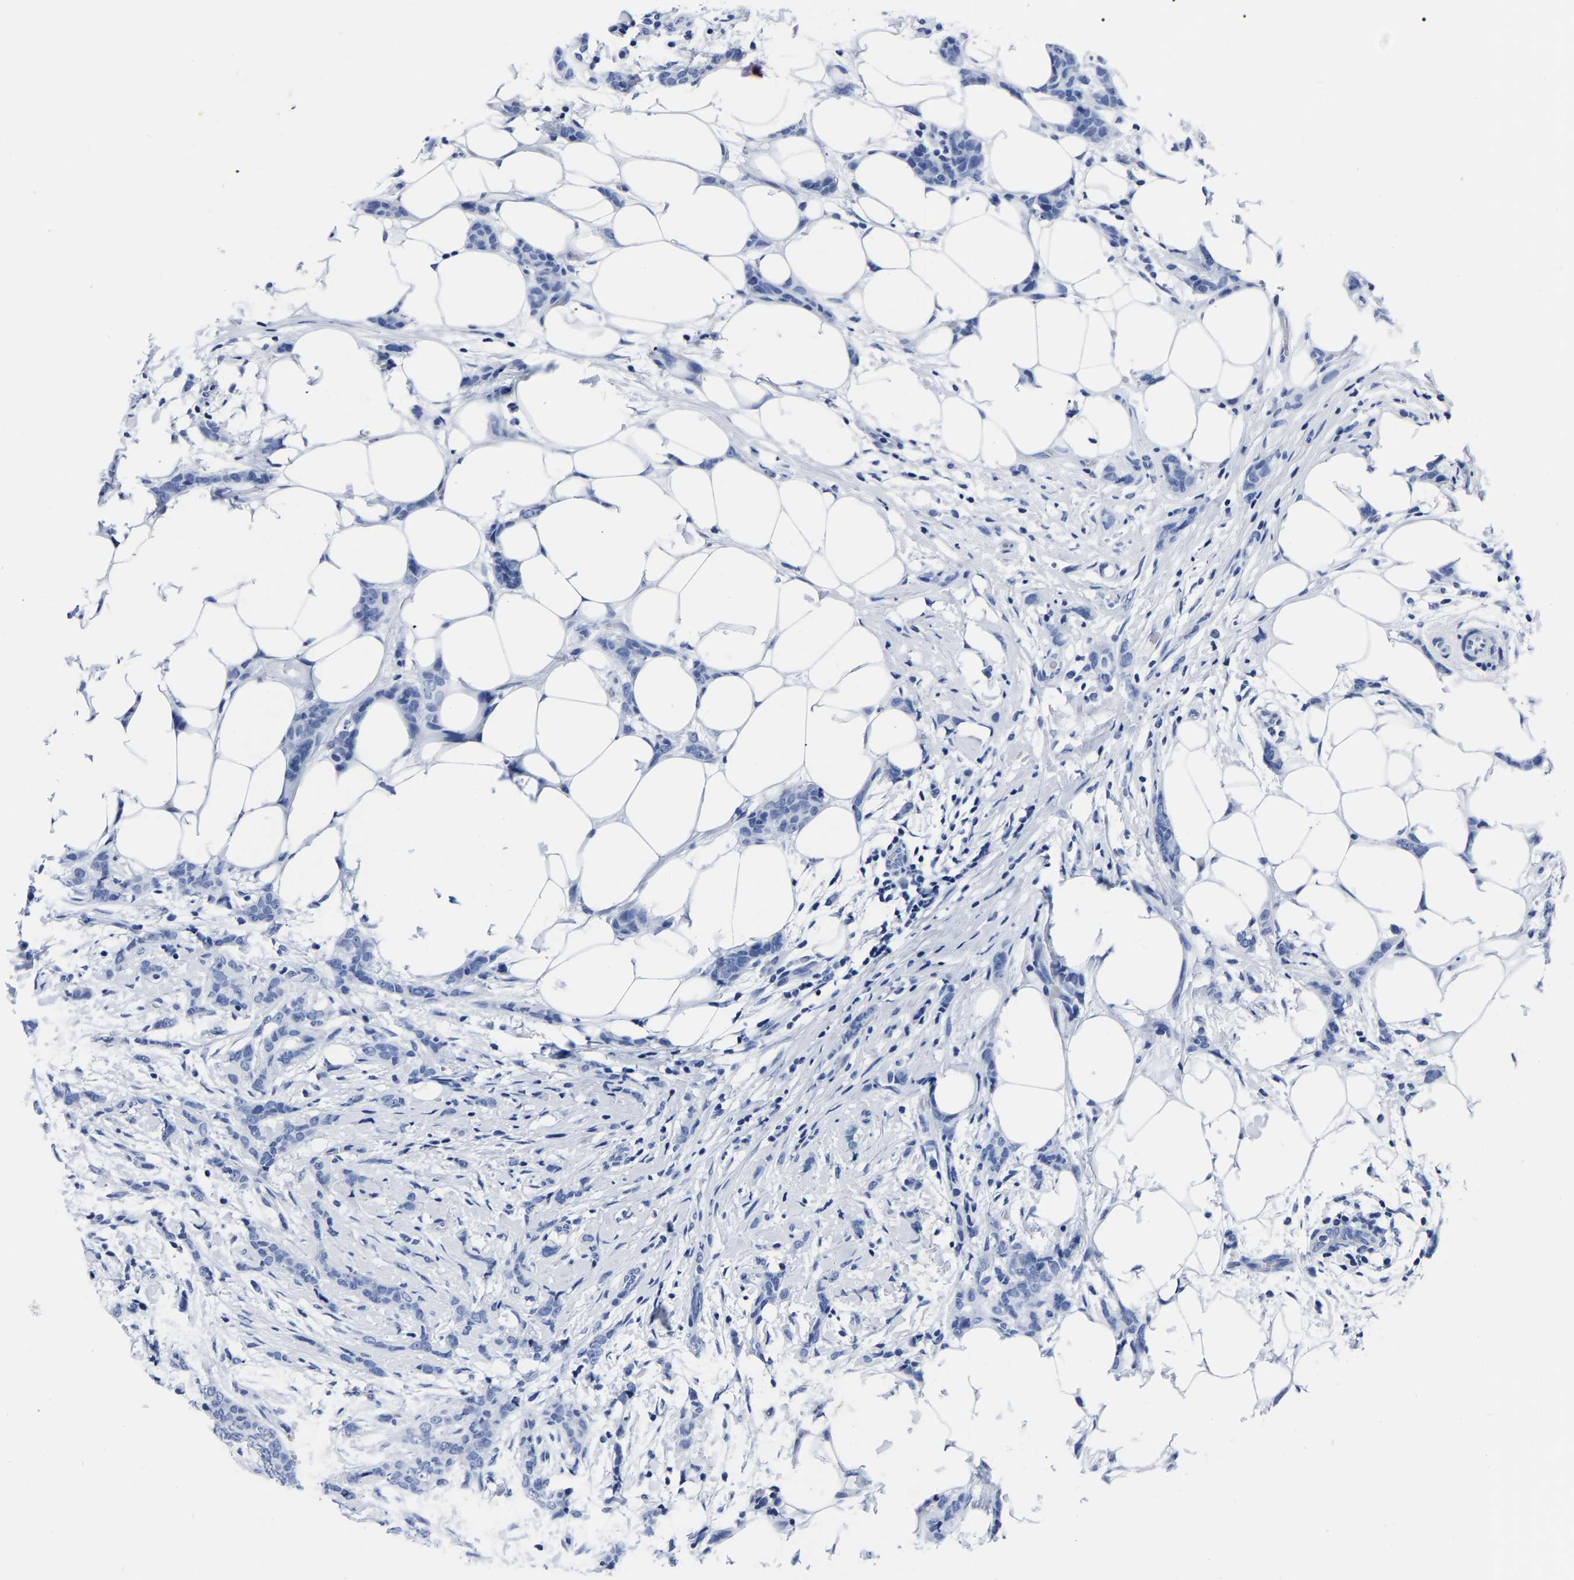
{"staining": {"intensity": "negative", "quantity": "none", "location": "none"}, "tissue": "breast cancer", "cell_type": "Tumor cells", "image_type": "cancer", "snomed": [{"axis": "morphology", "description": "Lobular carcinoma"}, {"axis": "topography", "description": "Skin"}, {"axis": "topography", "description": "Breast"}], "caption": "Tumor cells are negative for protein expression in human breast cancer.", "gene": "IMPG2", "patient": {"sex": "female", "age": 46}}